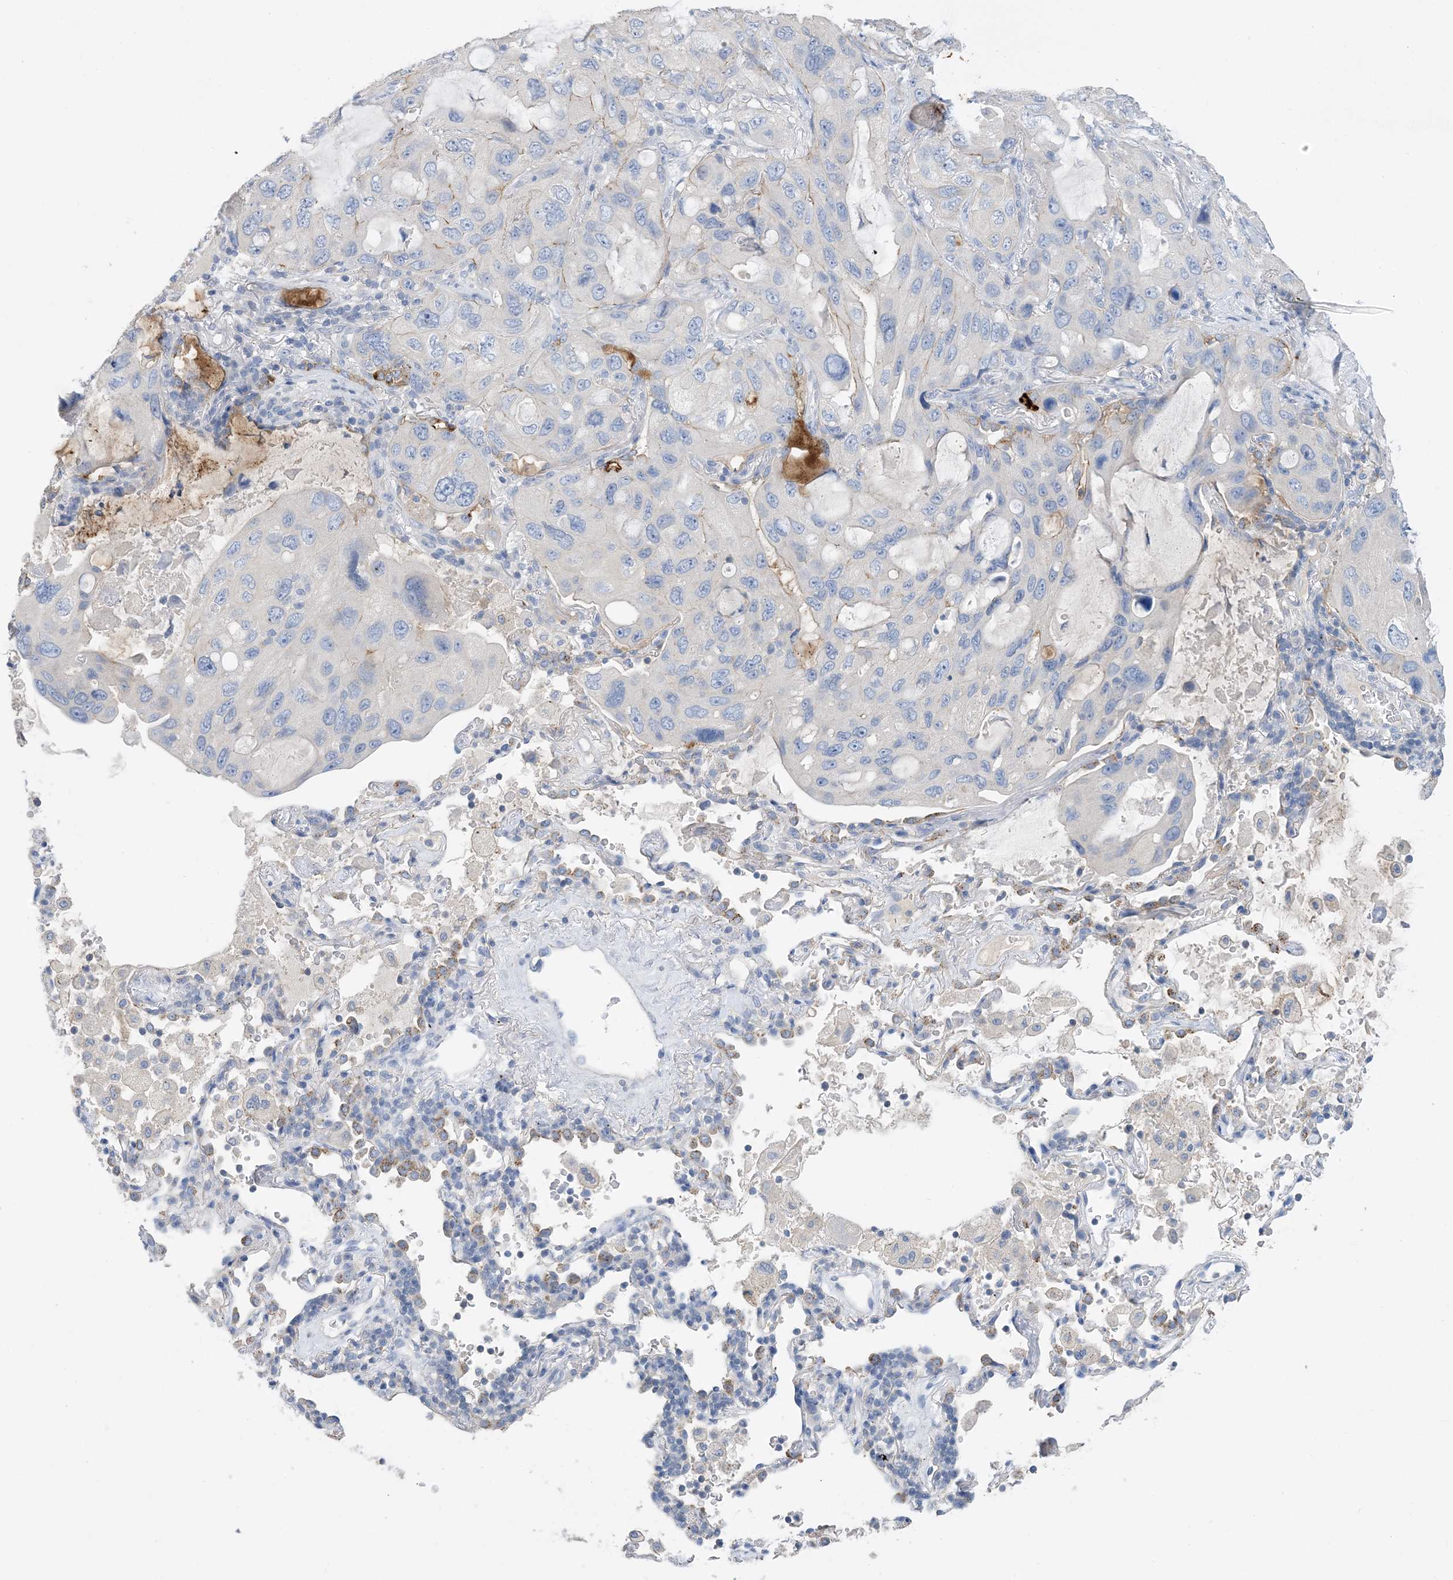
{"staining": {"intensity": "negative", "quantity": "none", "location": "none"}, "tissue": "lung cancer", "cell_type": "Tumor cells", "image_type": "cancer", "snomed": [{"axis": "morphology", "description": "Squamous cell carcinoma, NOS"}, {"axis": "topography", "description": "Lung"}], "caption": "The histopathology image shows no significant positivity in tumor cells of lung cancer (squamous cell carcinoma). (DAB (3,3'-diaminobenzidine) immunohistochemistry, high magnification).", "gene": "KPRP", "patient": {"sex": "female", "age": 73}}